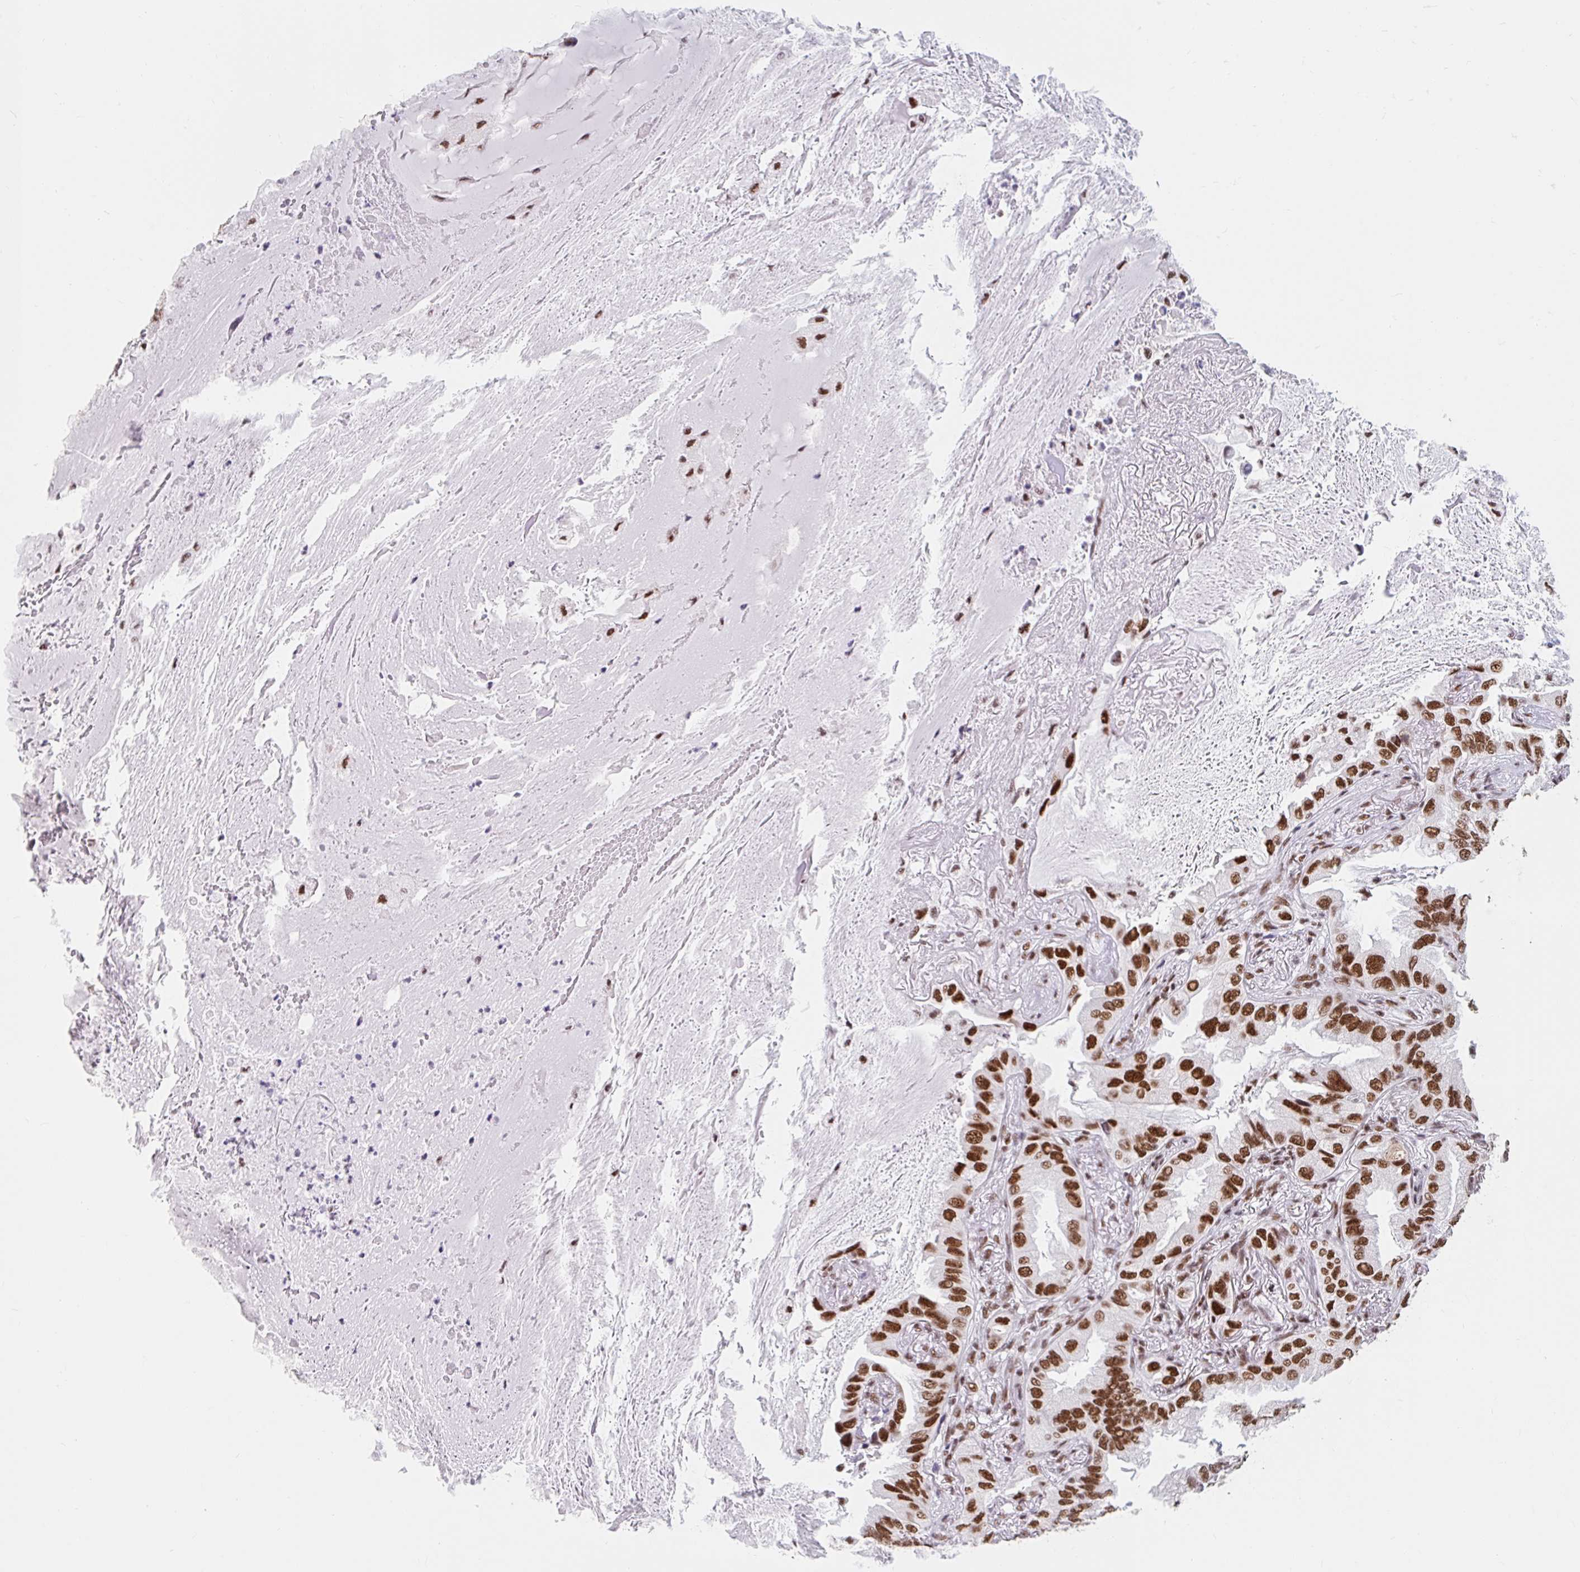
{"staining": {"intensity": "strong", "quantity": ">75%", "location": "nuclear"}, "tissue": "lung cancer", "cell_type": "Tumor cells", "image_type": "cancer", "snomed": [{"axis": "morphology", "description": "Adenocarcinoma, NOS"}, {"axis": "topography", "description": "Lung"}], "caption": "The photomicrograph displays immunohistochemical staining of lung cancer (adenocarcinoma). There is strong nuclear staining is present in approximately >75% of tumor cells.", "gene": "SRSF10", "patient": {"sex": "female", "age": 69}}